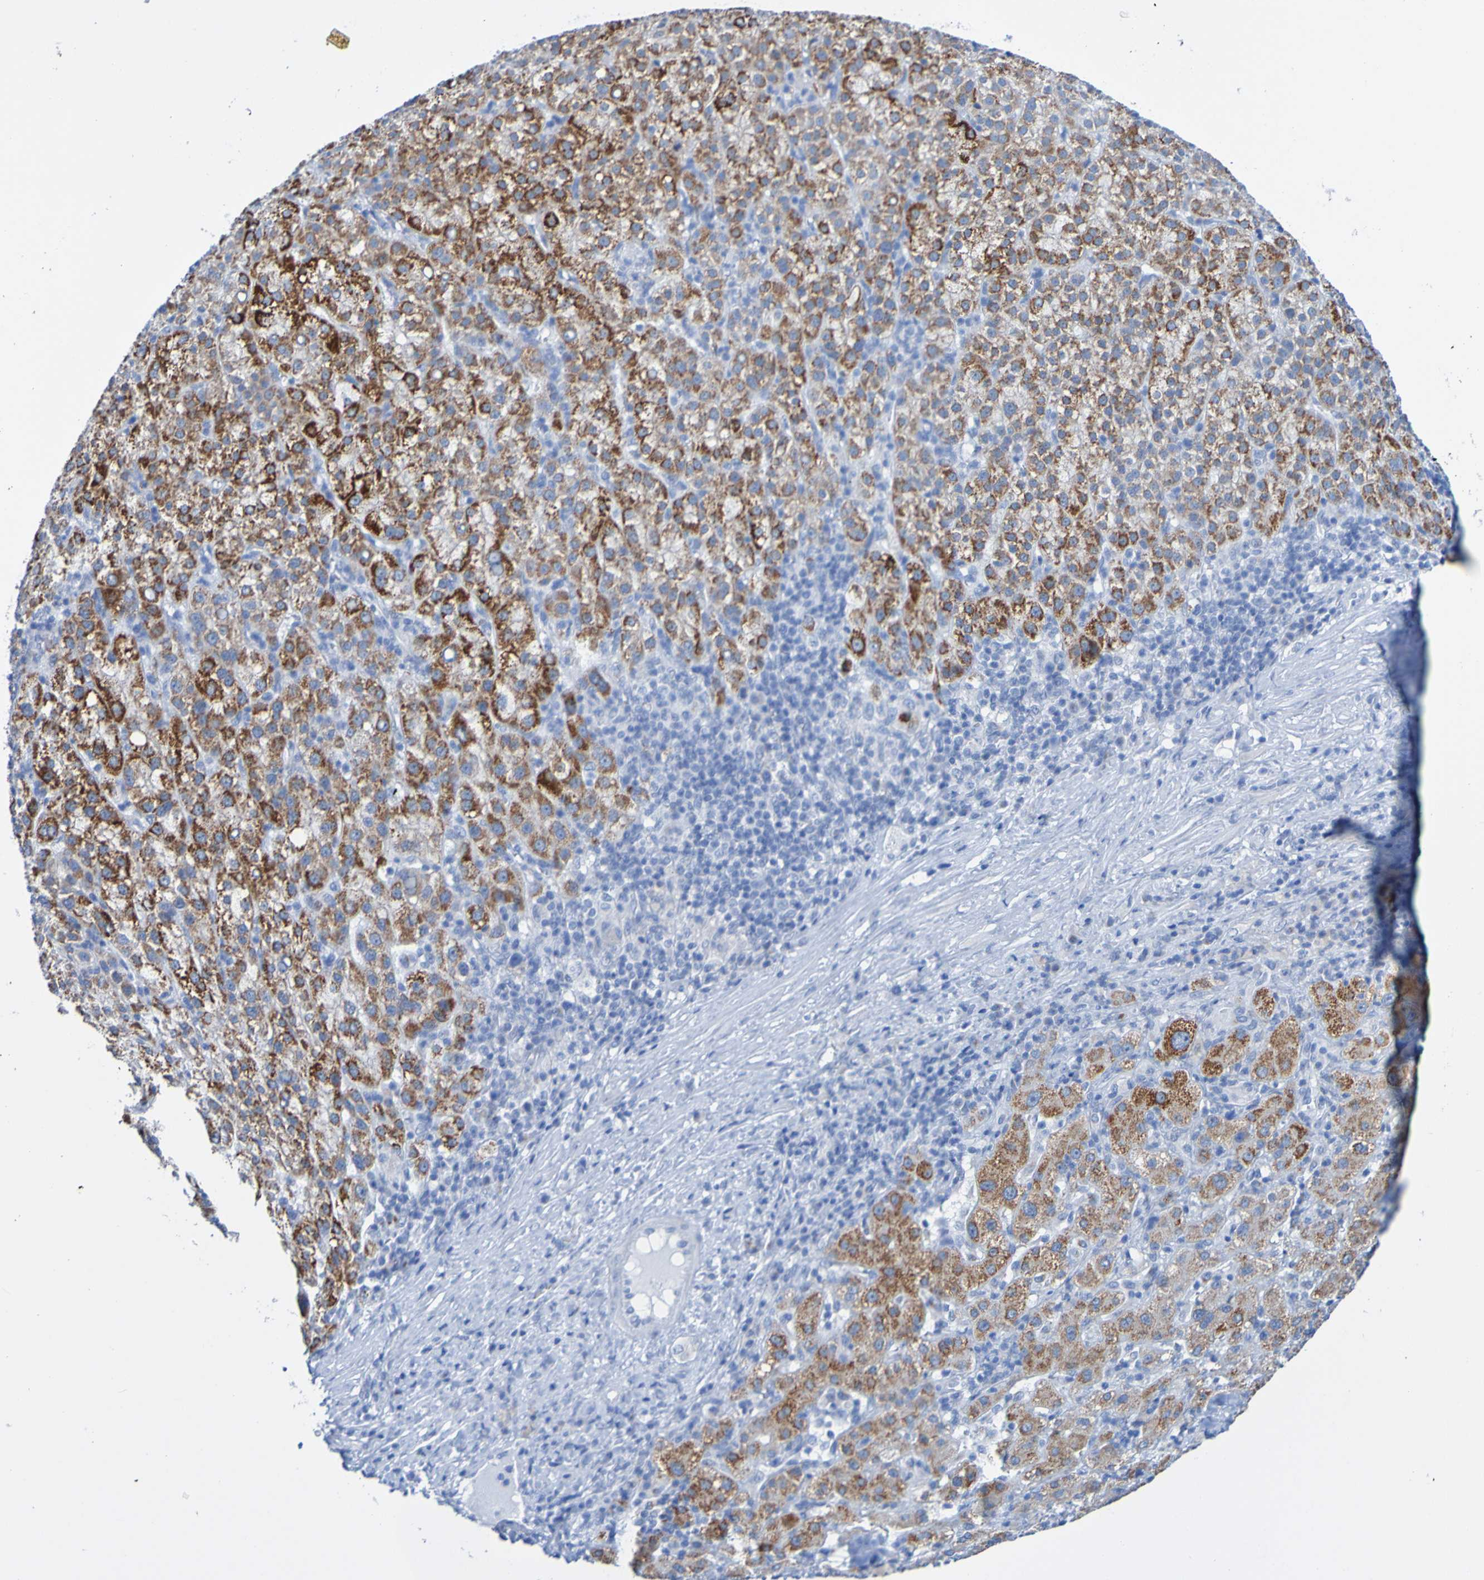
{"staining": {"intensity": "strong", "quantity": ">75%", "location": "cytoplasmic/membranous"}, "tissue": "liver cancer", "cell_type": "Tumor cells", "image_type": "cancer", "snomed": [{"axis": "morphology", "description": "Carcinoma, Hepatocellular, NOS"}, {"axis": "topography", "description": "Liver"}], "caption": "Liver cancer stained with immunohistochemistry exhibits strong cytoplasmic/membranous expression in about >75% of tumor cells. (IHC, brightfield microscopy, high magnification).", "gene": "ACMSD", "patient": {"sex": "female", "age": 58}}